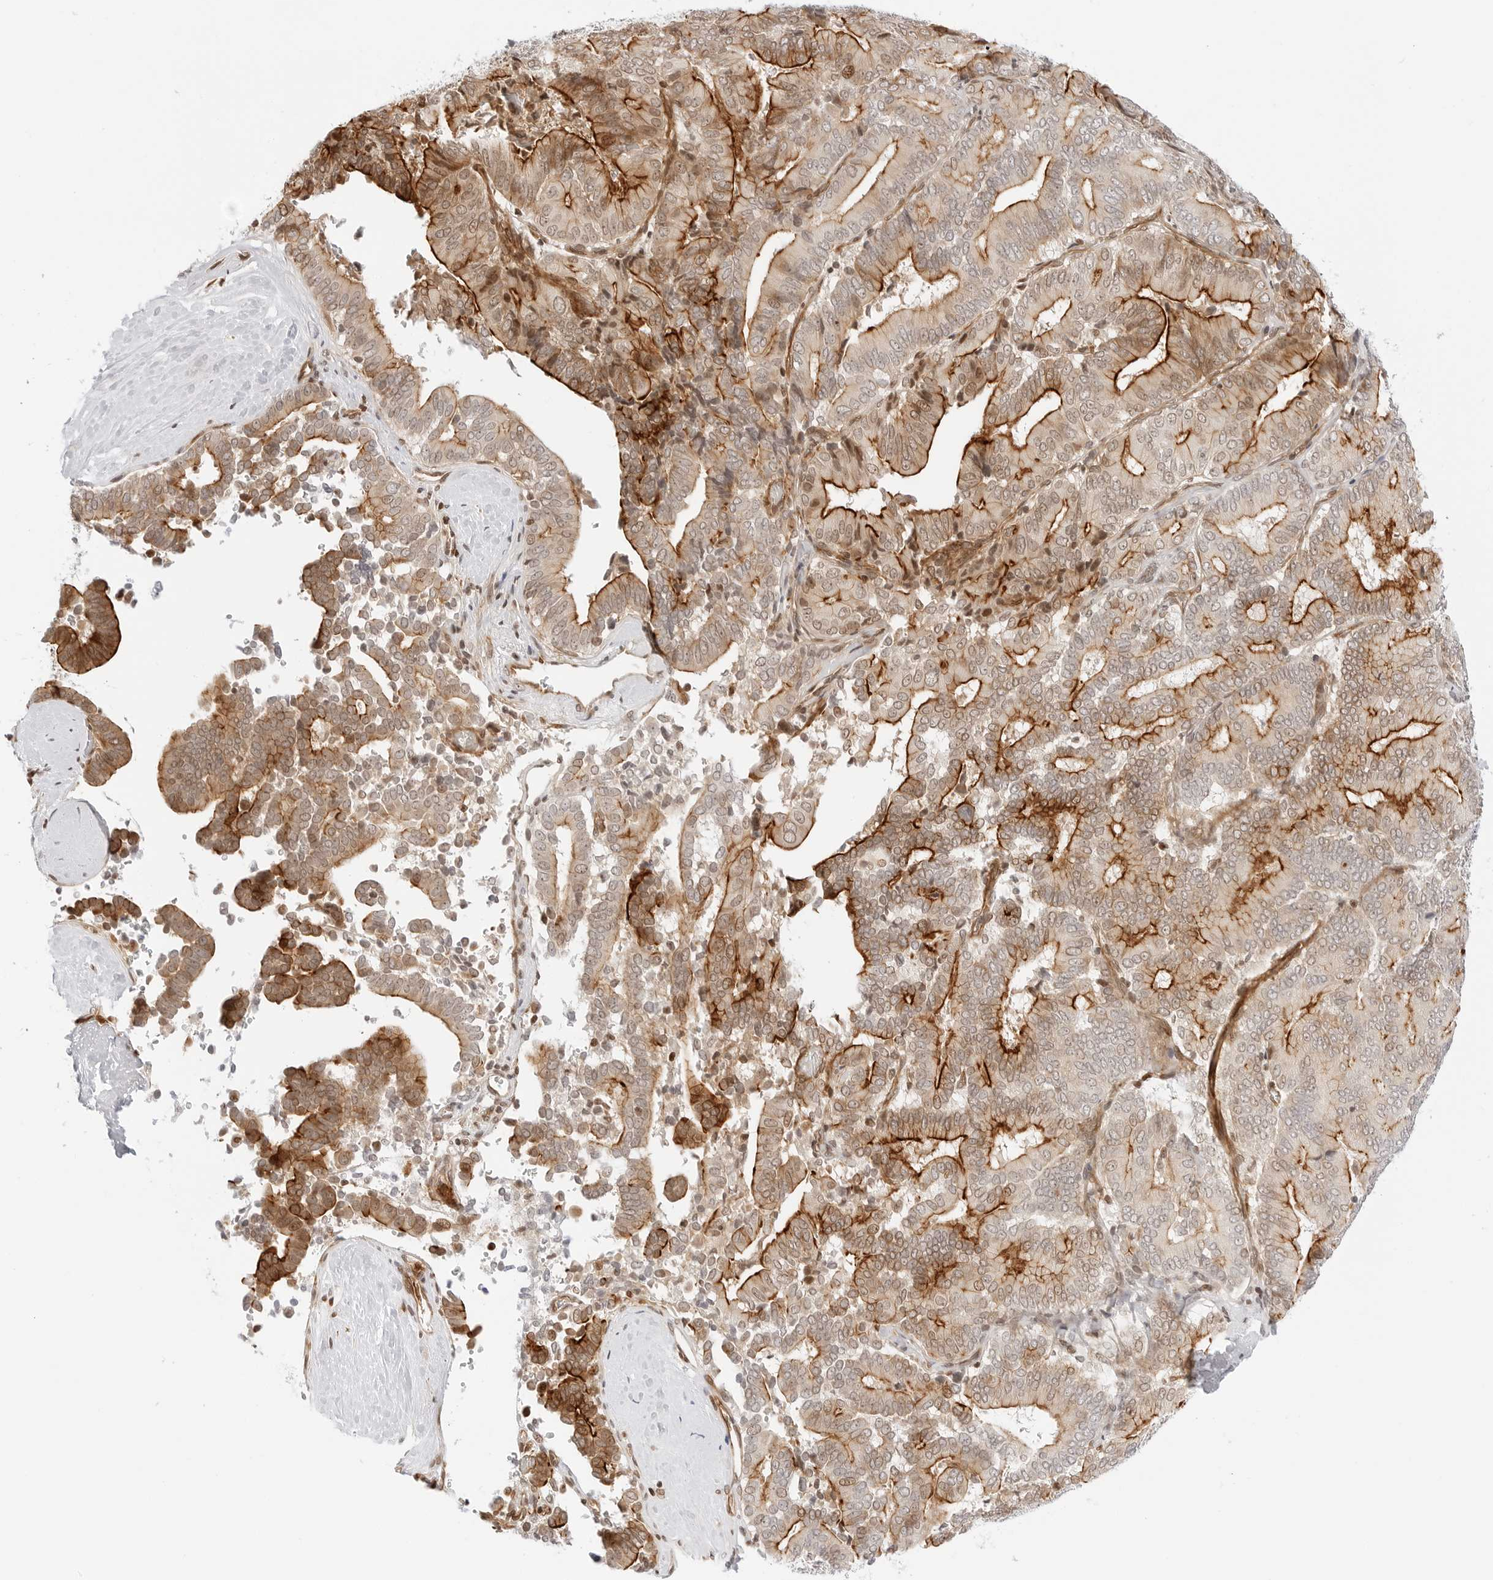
{"staining": {"intensity": "strong", "quantity": "25%-75%", "location": "cytoplasmic/membranous"}, "tissue": "liver cancer", "cell_type": "Tumor cells", "image_type": "cancer", "snomed": [{"axis": "morphology", "description": "Cholangiocarcinoma"}, {"axis": "topography", "description": "Liver"}], "caption": "Protein staining of cholangiocarcinoma (liver) tissue shows strong cytoplasmic/membranous positivity in approximately 25%-75% of tumor cells.", "gene": "ZNF613", "patient": {"sex": "female", "age": 75}}